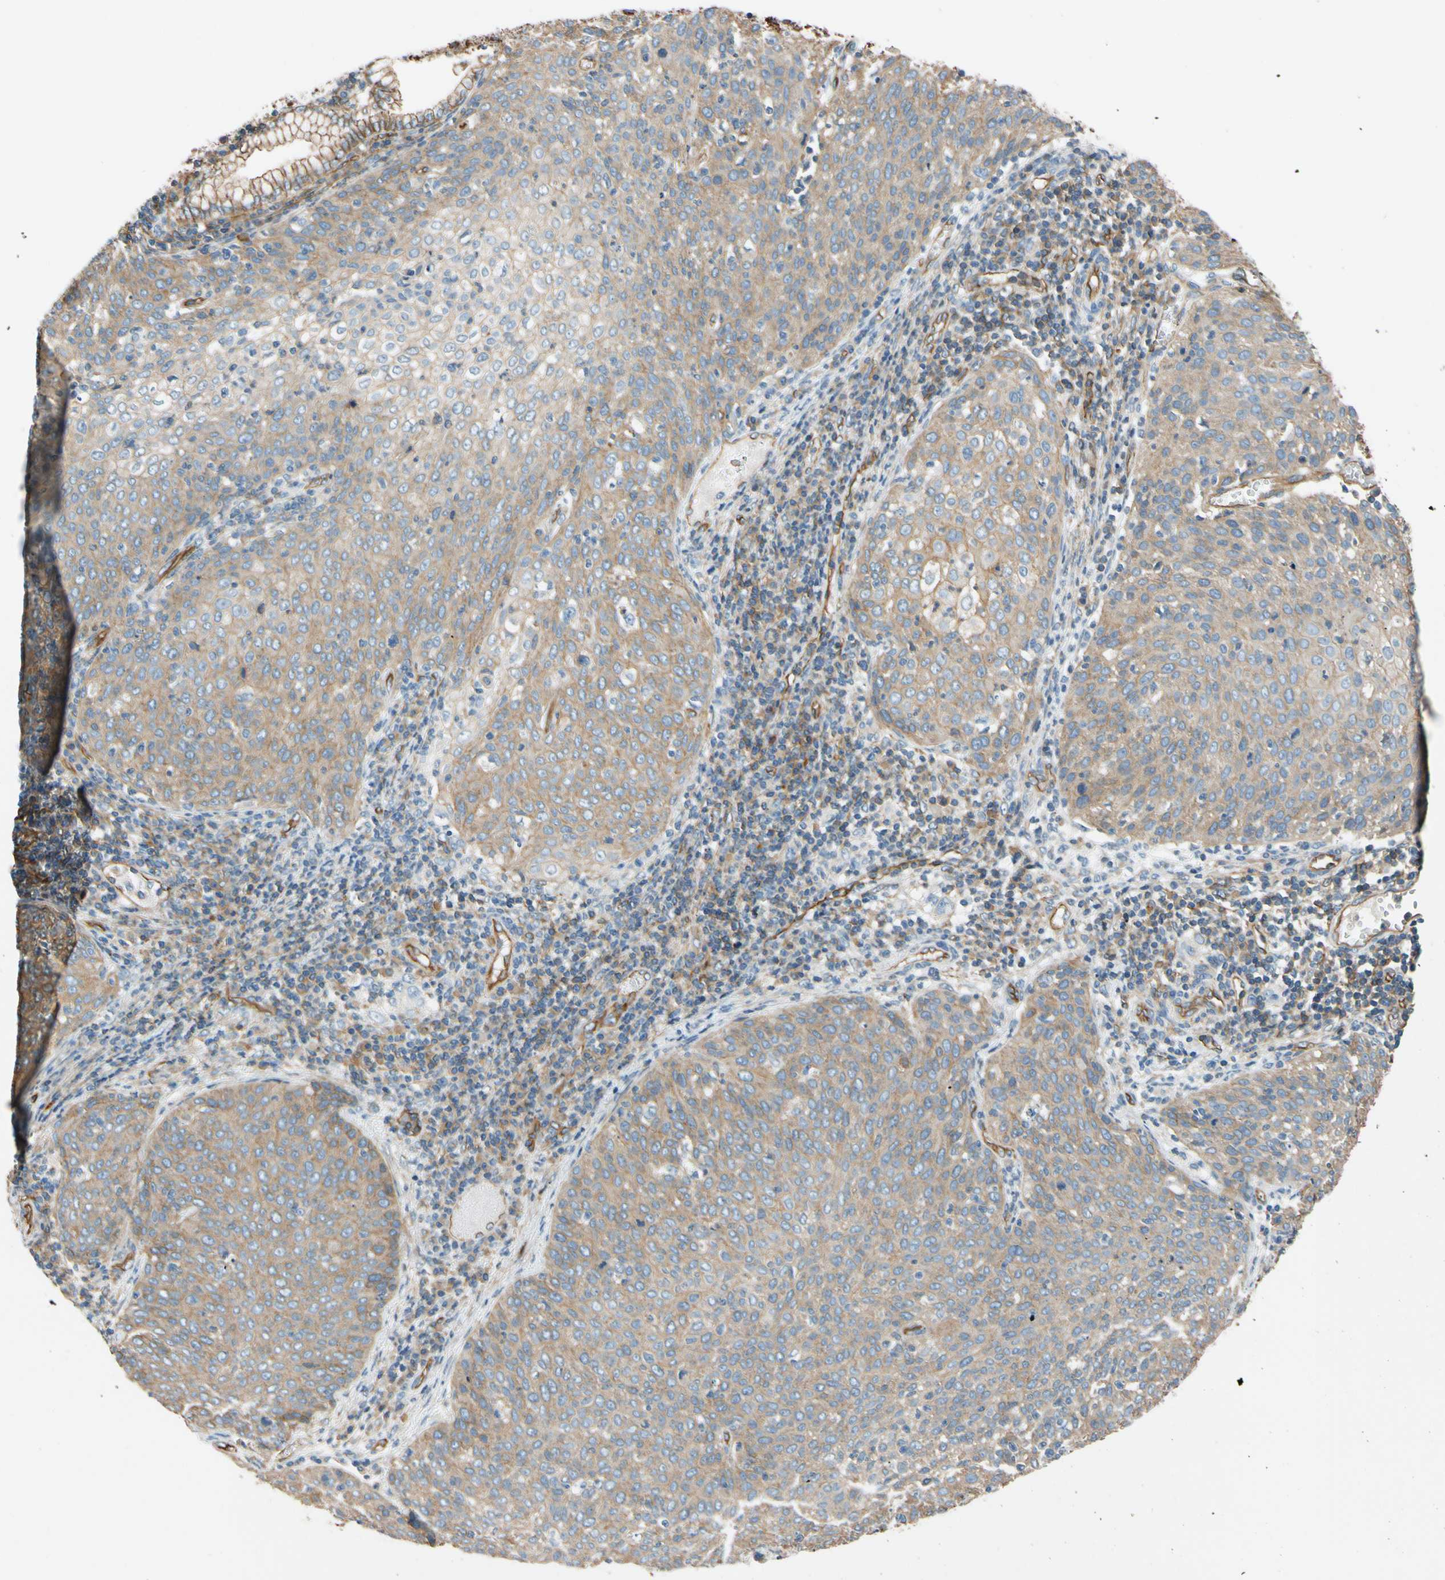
{"staining": {"intensity": "weak", "quantity": ">75%", "location": "cytoplasmic/membranous"}, "tissue": "cervical cancer", "cell_type": "Tumor cells", "image_type": "cancer", "snomed": [{"axis": "morphology", "description": "Squamous cell carcinoma, NOS"}, {"axis": "topography", "description": "Cervix"}], "caption": "IHC of human cervical cancer shows low levels of weak cytoplasmic/membranous expression in about >75% of tumor cells.", "gene": "SPTAN1", "patient": {"sex": "female", "age": 38}}